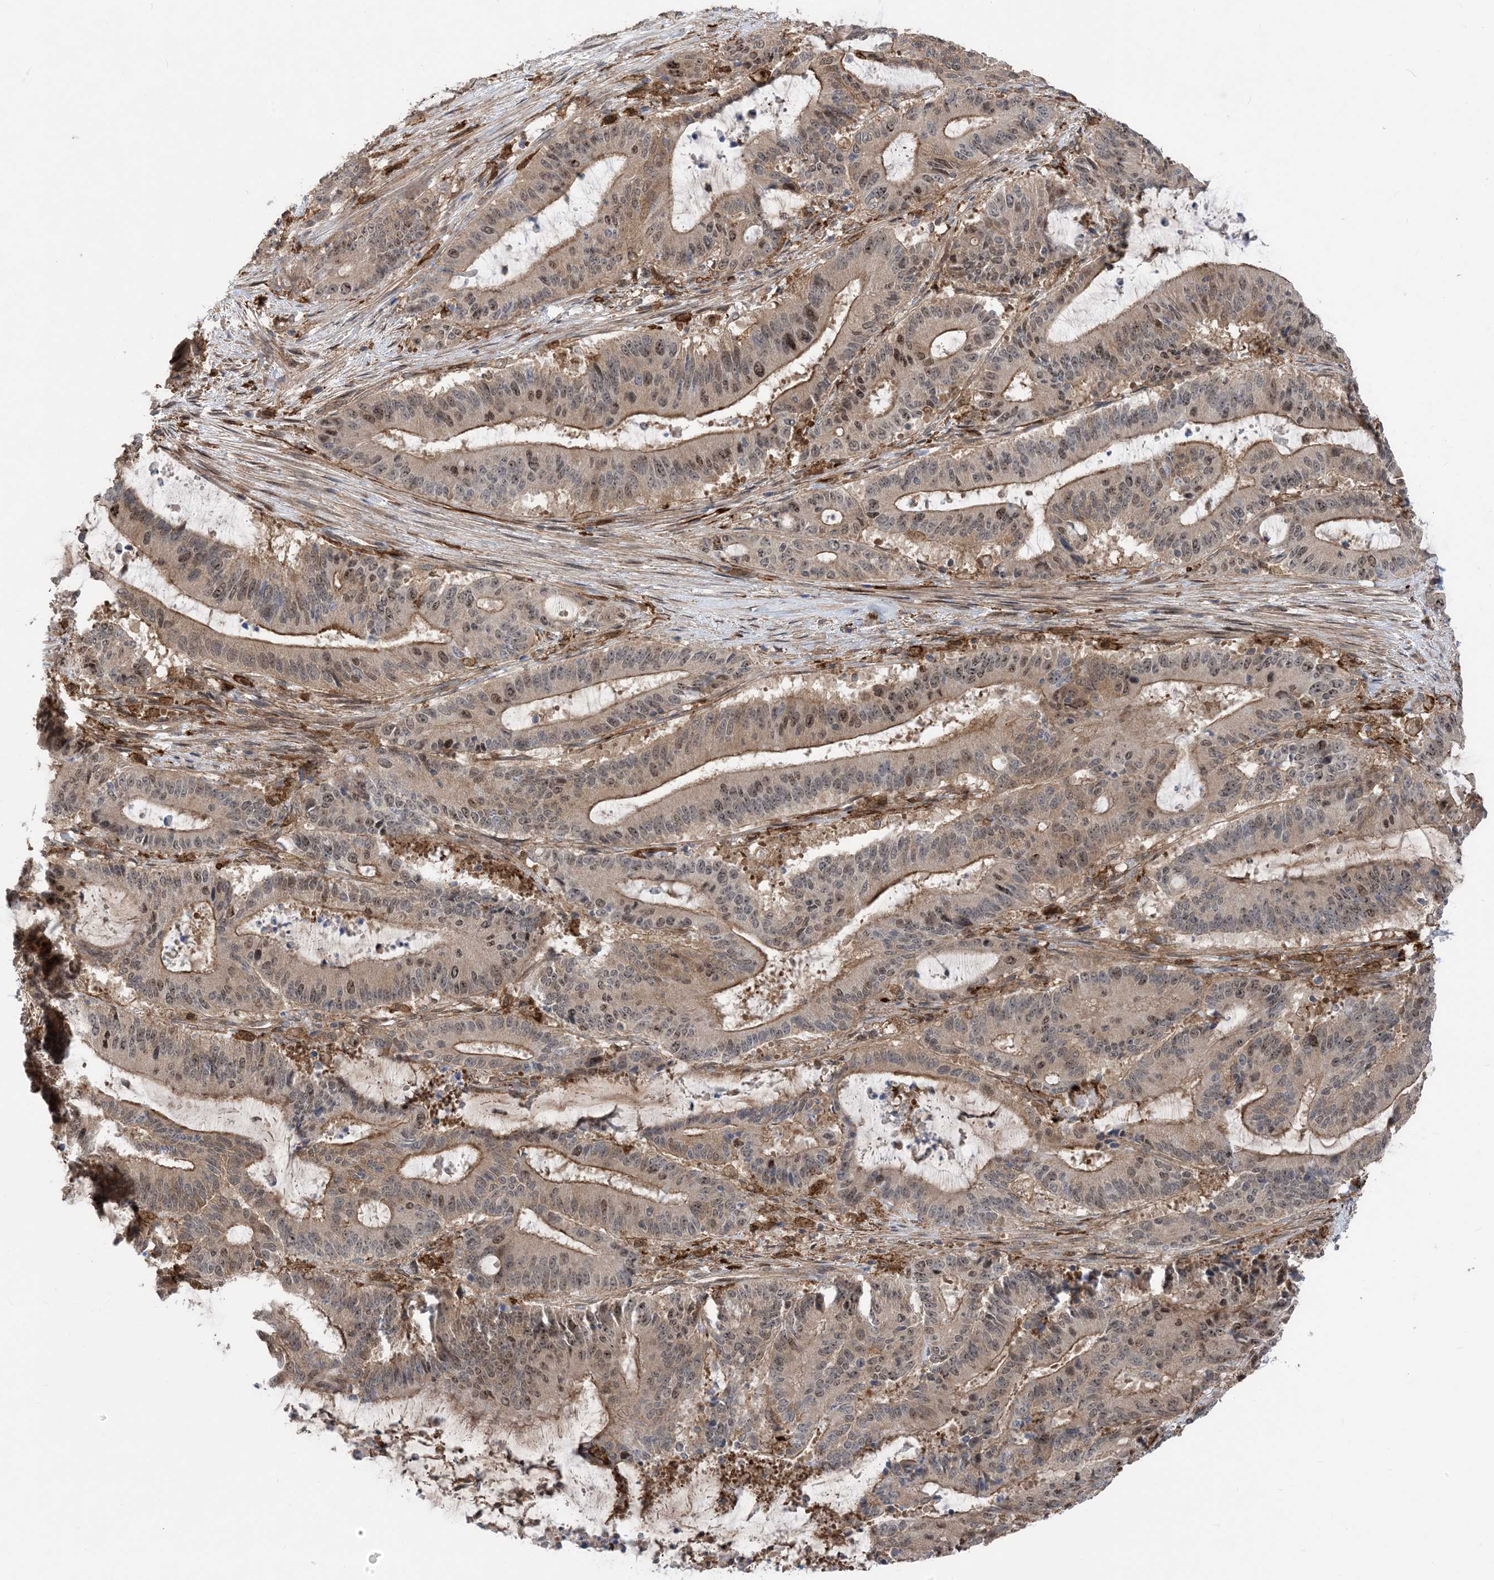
{"staining": {"intensity": "moderate", "quantity": ">75%", "location": "cytoplasmic/membranous,nuclear"}, "tissue": "liver cancer", "cell_type": "Tumor cells", "image_type": "cancer", "snomed": [{"axis": "morphology", "description": "Normal tissue, NOS"}, {"axis": "morphology", "description": "Cholangiocarcinoma"}, {"axis": "topography", "description": "Liver"}, {"axis": "topography", "description": "Peripheral nerve tissue"}], "caption": "High-power microscopy captured an immunohistochemistry (IHC) histopathology image of liver cancer (cholangiocarcinoma), revealing moderate cytoplasmic/membranous and nuclear positivity in approximately >75% of tumor cells.", "gene": "HS1BP3", "patient": {"sex": "female", "age": 73}}